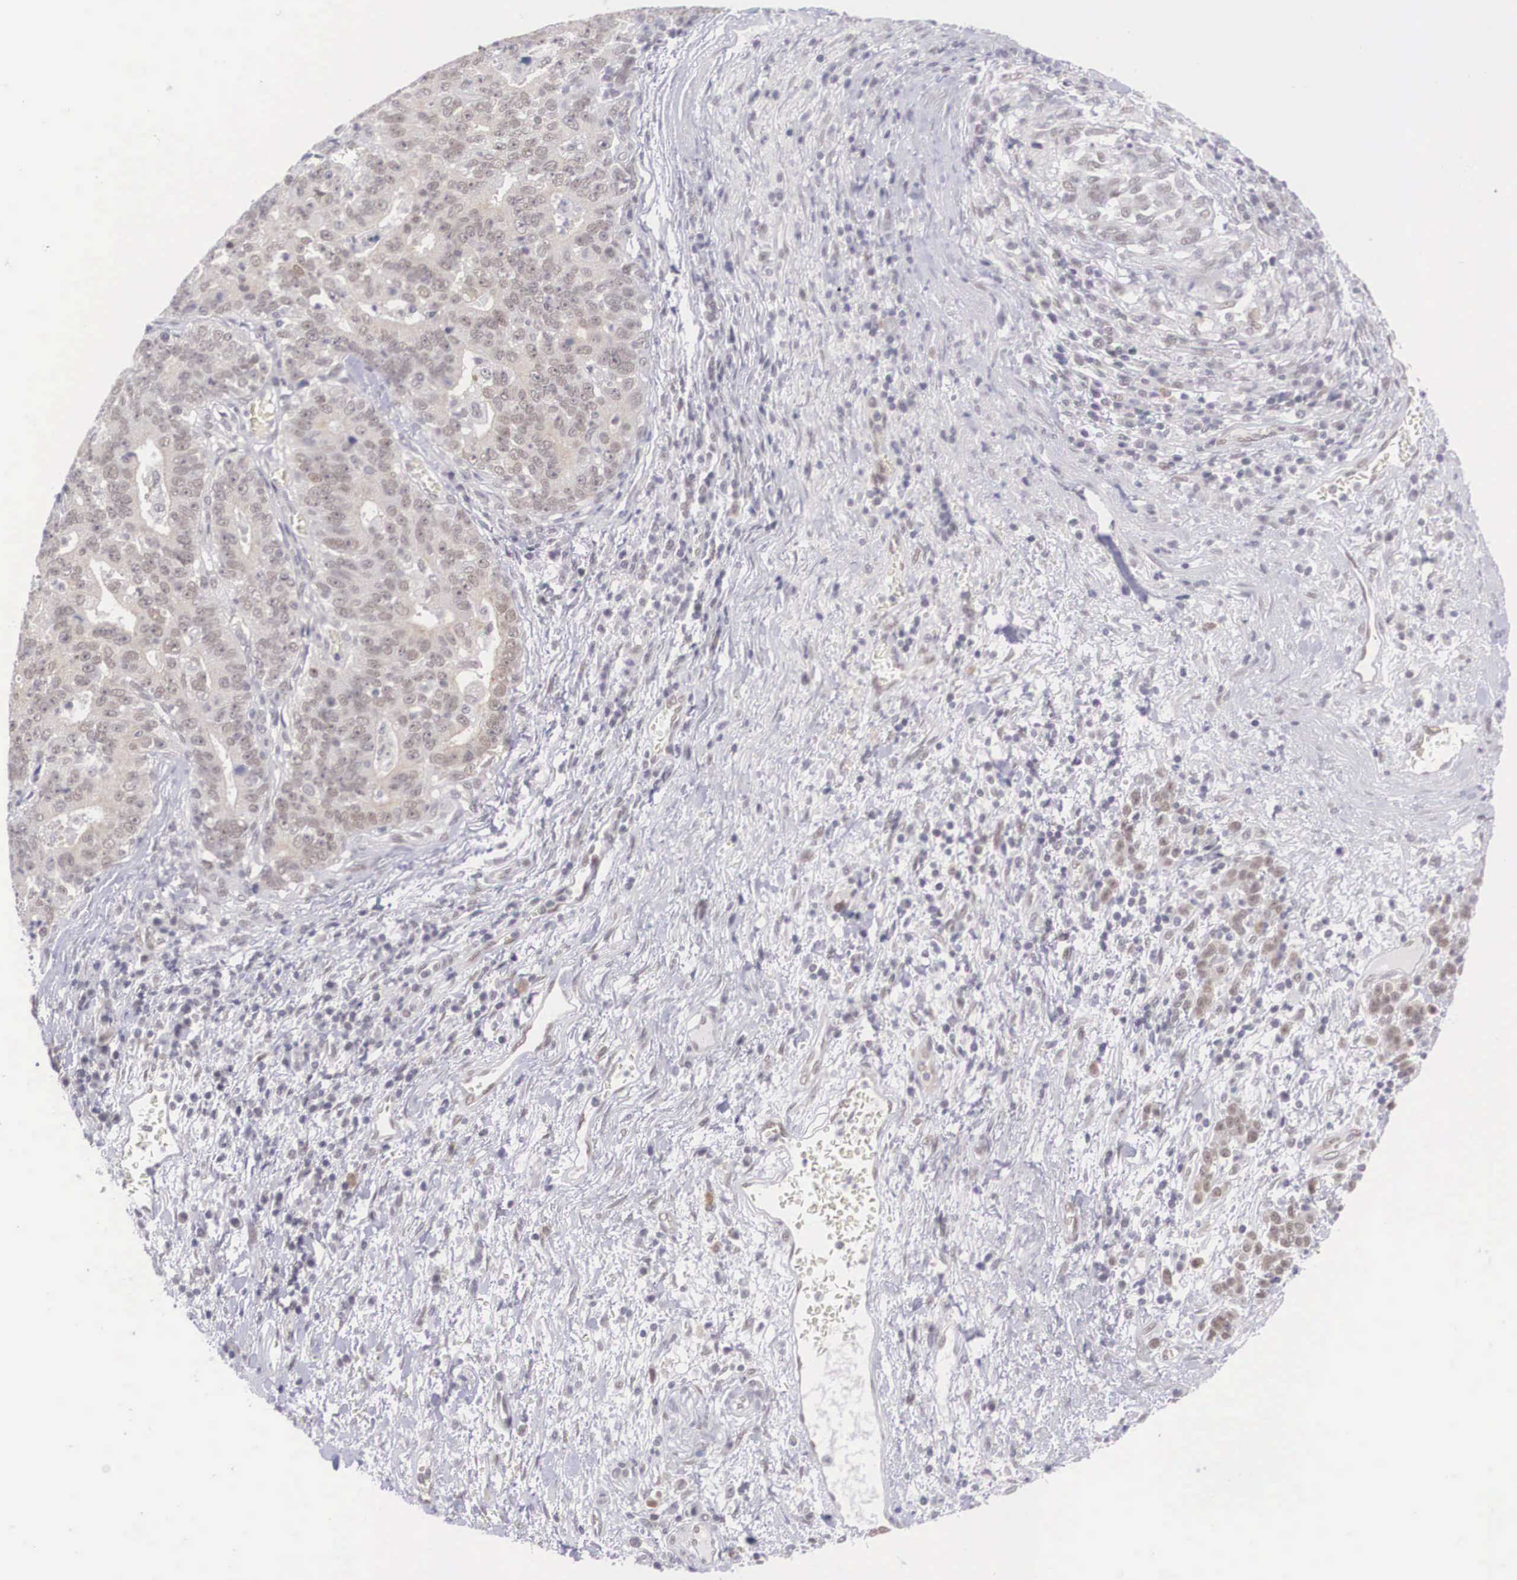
{"staining": {"intensity": "weak", "quantity": ">75%", "location": "cytoplasmic/membranous"}, "tissue": "stomach cancer", "cell_type": "Tumor cells", "image_type": "cancer", "snomed": [{"axis": "morphology", "description": "Adenocarcinoma, NOS"}, {"axis": "topography", "description": "Stomach, upper"}], "caption": "This image exhibits immunohistochemistry staining of human stomach cancer, with low weak cytoplasmic/membranous expression in approximately >75% of tumor cells.", "gene": "NINL", "patient": {"sex": "female", "age": 50}}